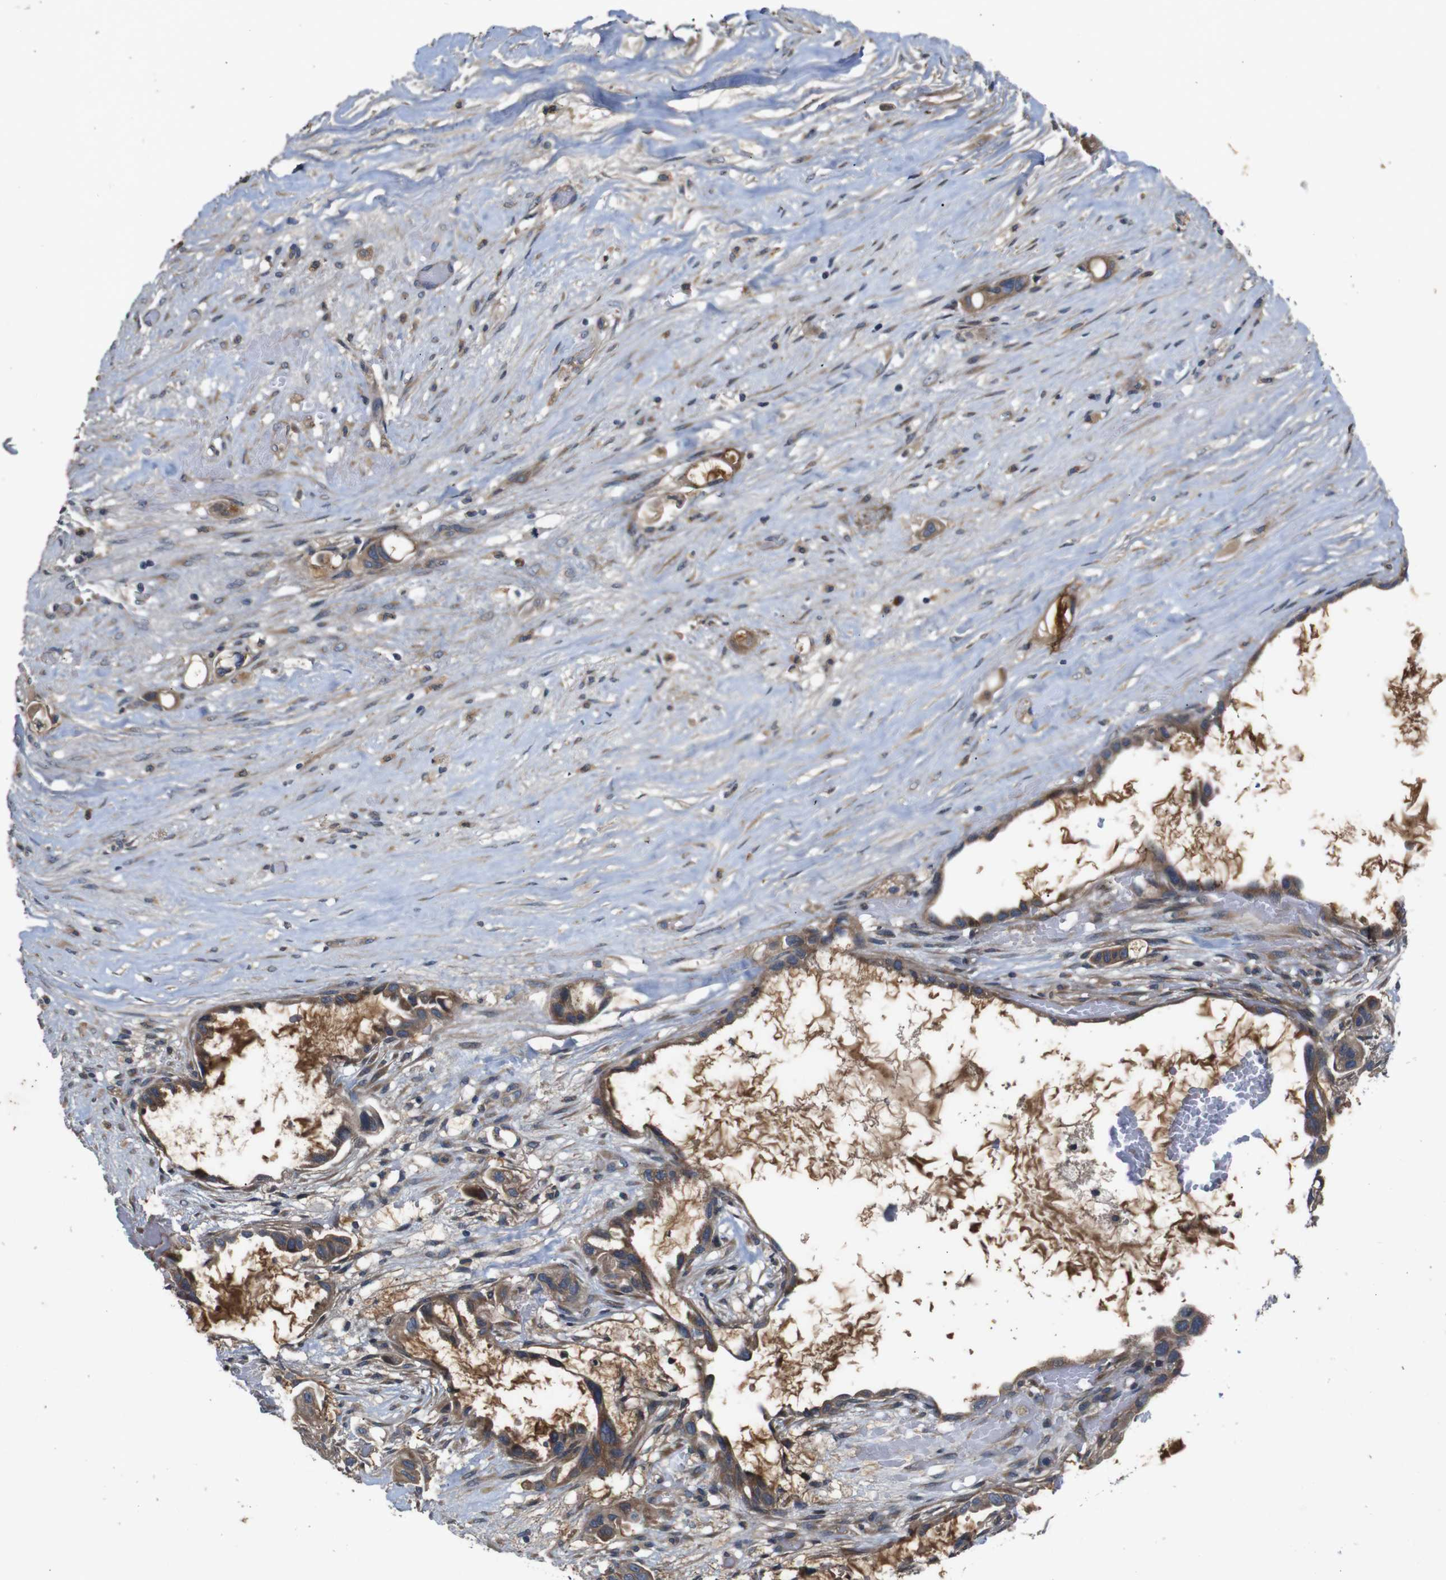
{"staining": {"intensity": "moderate", "quantity": ">75%", "location": "cytoplasmic/membranous"}, "tissue": "liver cancer", "cell_type": "Tumor cells", "image_type": "cancer", "snomed": [{"axis": "morphology", "description": "Cholangiocarcinoma"}, {"axis": "topography", "description": "Liver"}], "caption": "Liver cancer tissue shows moderate cytoplasmic/membranous positivity in about >75% of tumor cells (DAB IHC, brown staining for protein, blue staining for nuclei).", "gene": "PTPN1", "patient": {"sex": "female", "age": 65}}